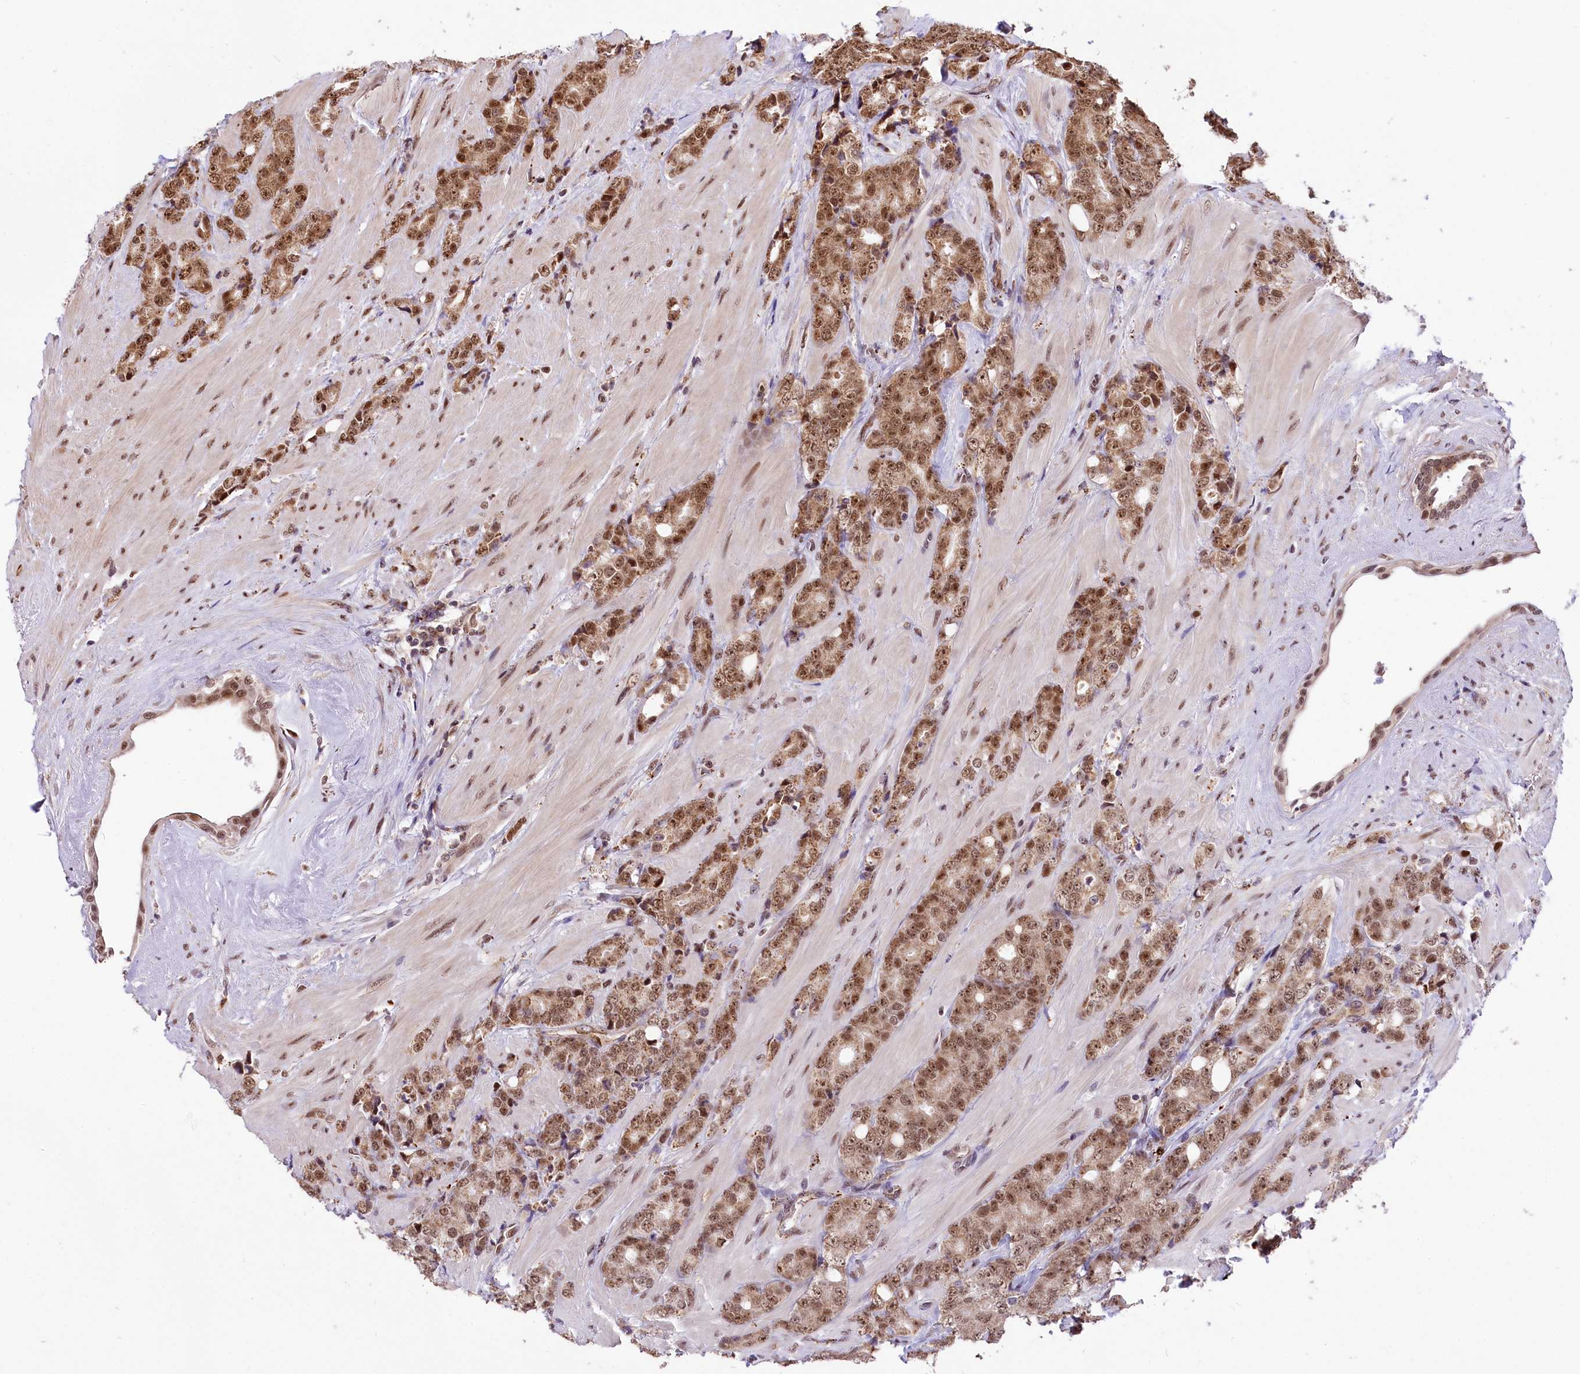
{"staining": {"intensity": "moderate", "quantity": ">75%", "location": "cytoplasmic/membranous,nuclear"}, "tissue": "prostate cancer", "cell_type": "Tumor cells", "image_type": "cancer", "snomed": [{"axis": "morphology", "description": "Adenocarcinoma, High grade"}, {"axis": "topography", "description": "Prostate"}], "caption": "Immunohistochemical staining of human prostate cancer shows medium levels of moderate cytoplasmic/membranous and nuclear protein staining in about >75% of tumor cells.", "gene": "MRPL54", "patient": {"sex": "male", "age": 62}}